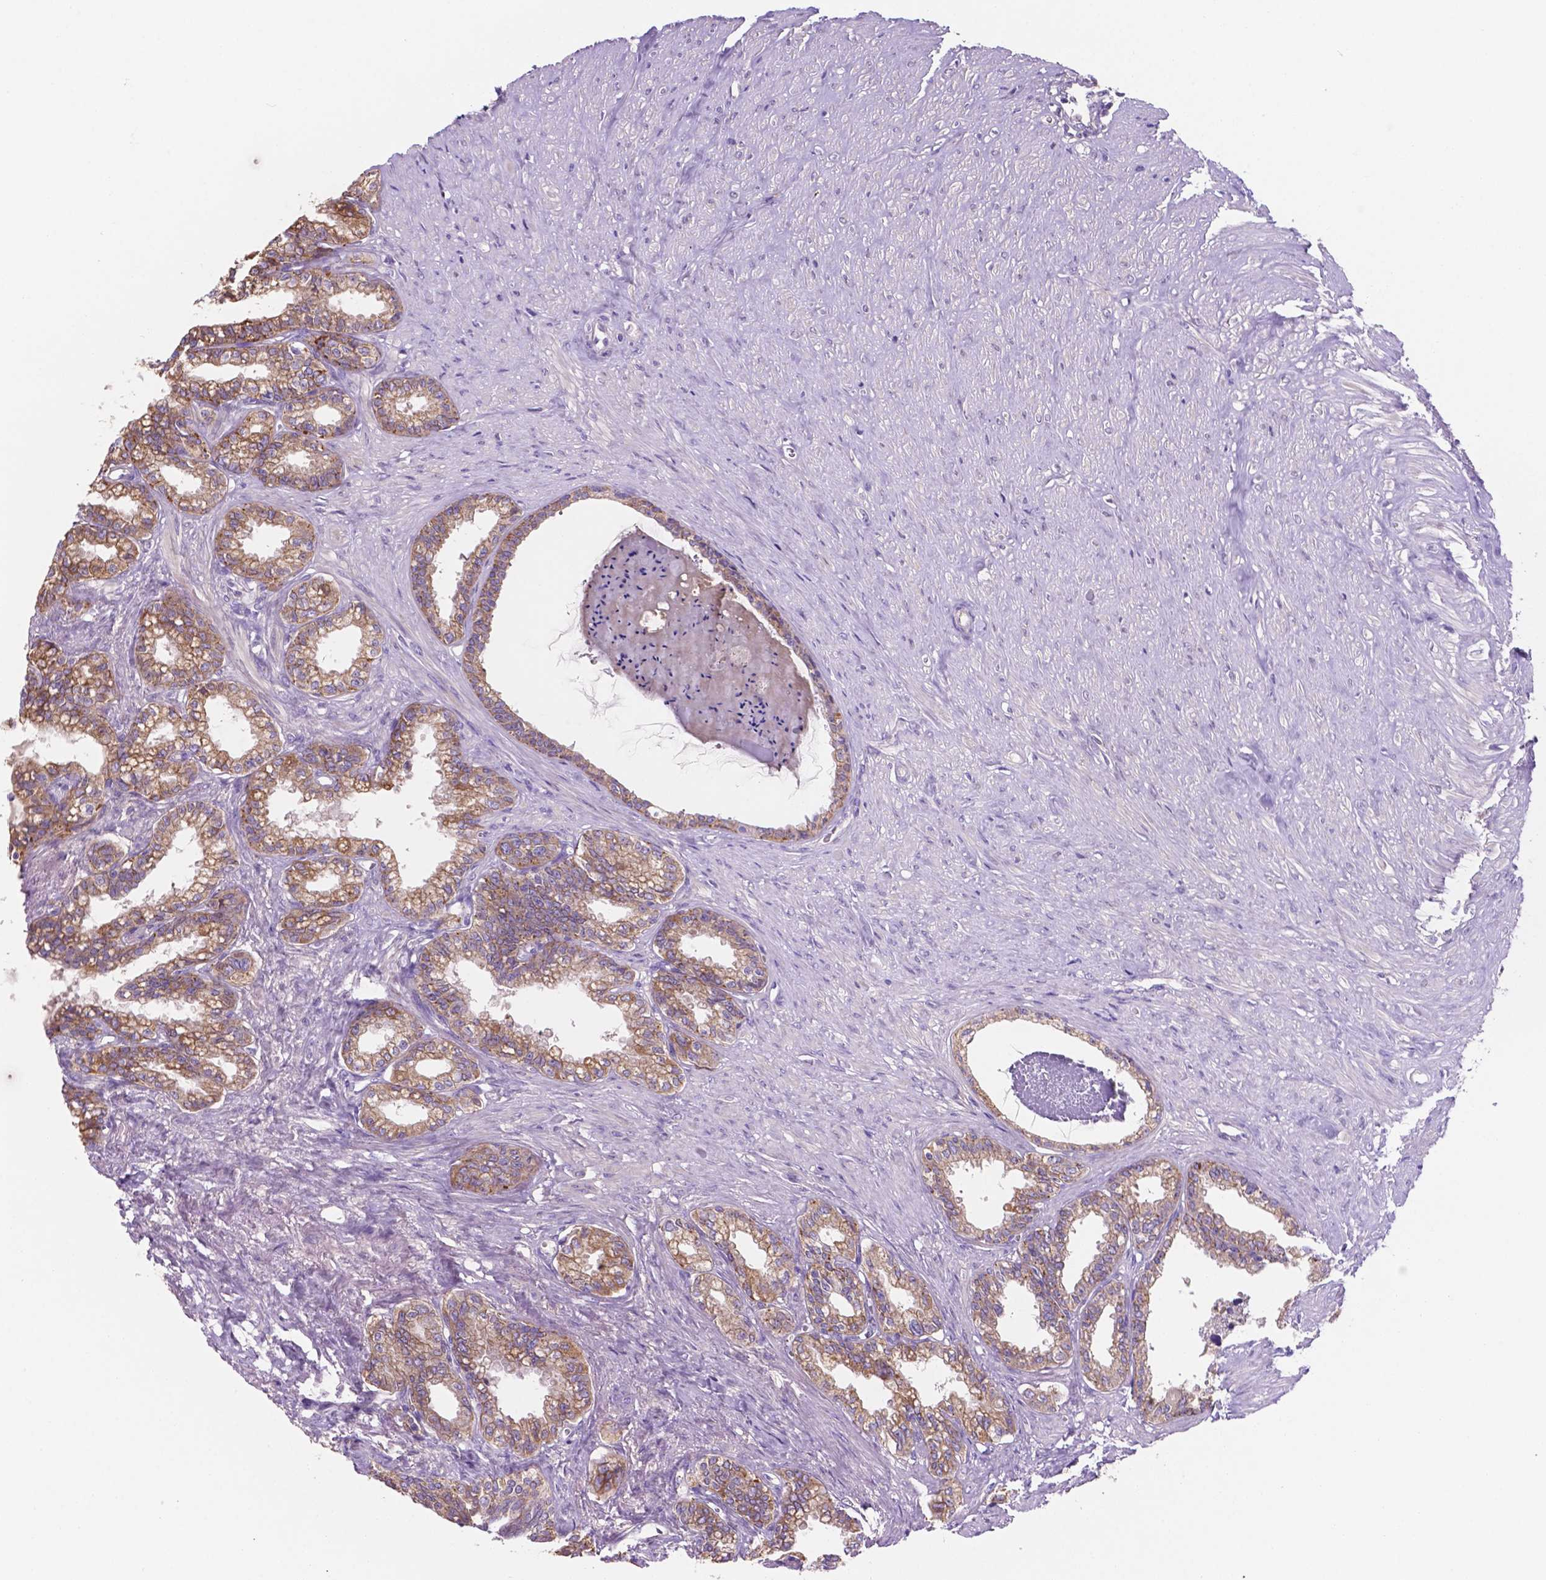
{"staining": {"intensity": "moderate", "quantity": "25%-75%", "location": "cytoplasmic/membranous"}, "tissue": "seminal vesicle", "cell_type": "Glandular cells", "image_type": "normal", "snomed": [{"axis": "morphology", "description": "Normal tissue, NOS"}, {"axis": "morphology", "description": "Urothelial carcinoma, NOS"}, {"axis": "topography", "description": "Urinary bladder"}, {"axis": "topography", "description": "Seminal veicle"}], "caption": "Immunohistochemical staining of unremarkable seminal vesicle reveals 25%-75% levels of moderate cytoplasmic/membranous protein positivity in about 25%-75% of glandular cells.", "gene": "MKRN2OS", "patient": {"sex": "male", "age": 76}}